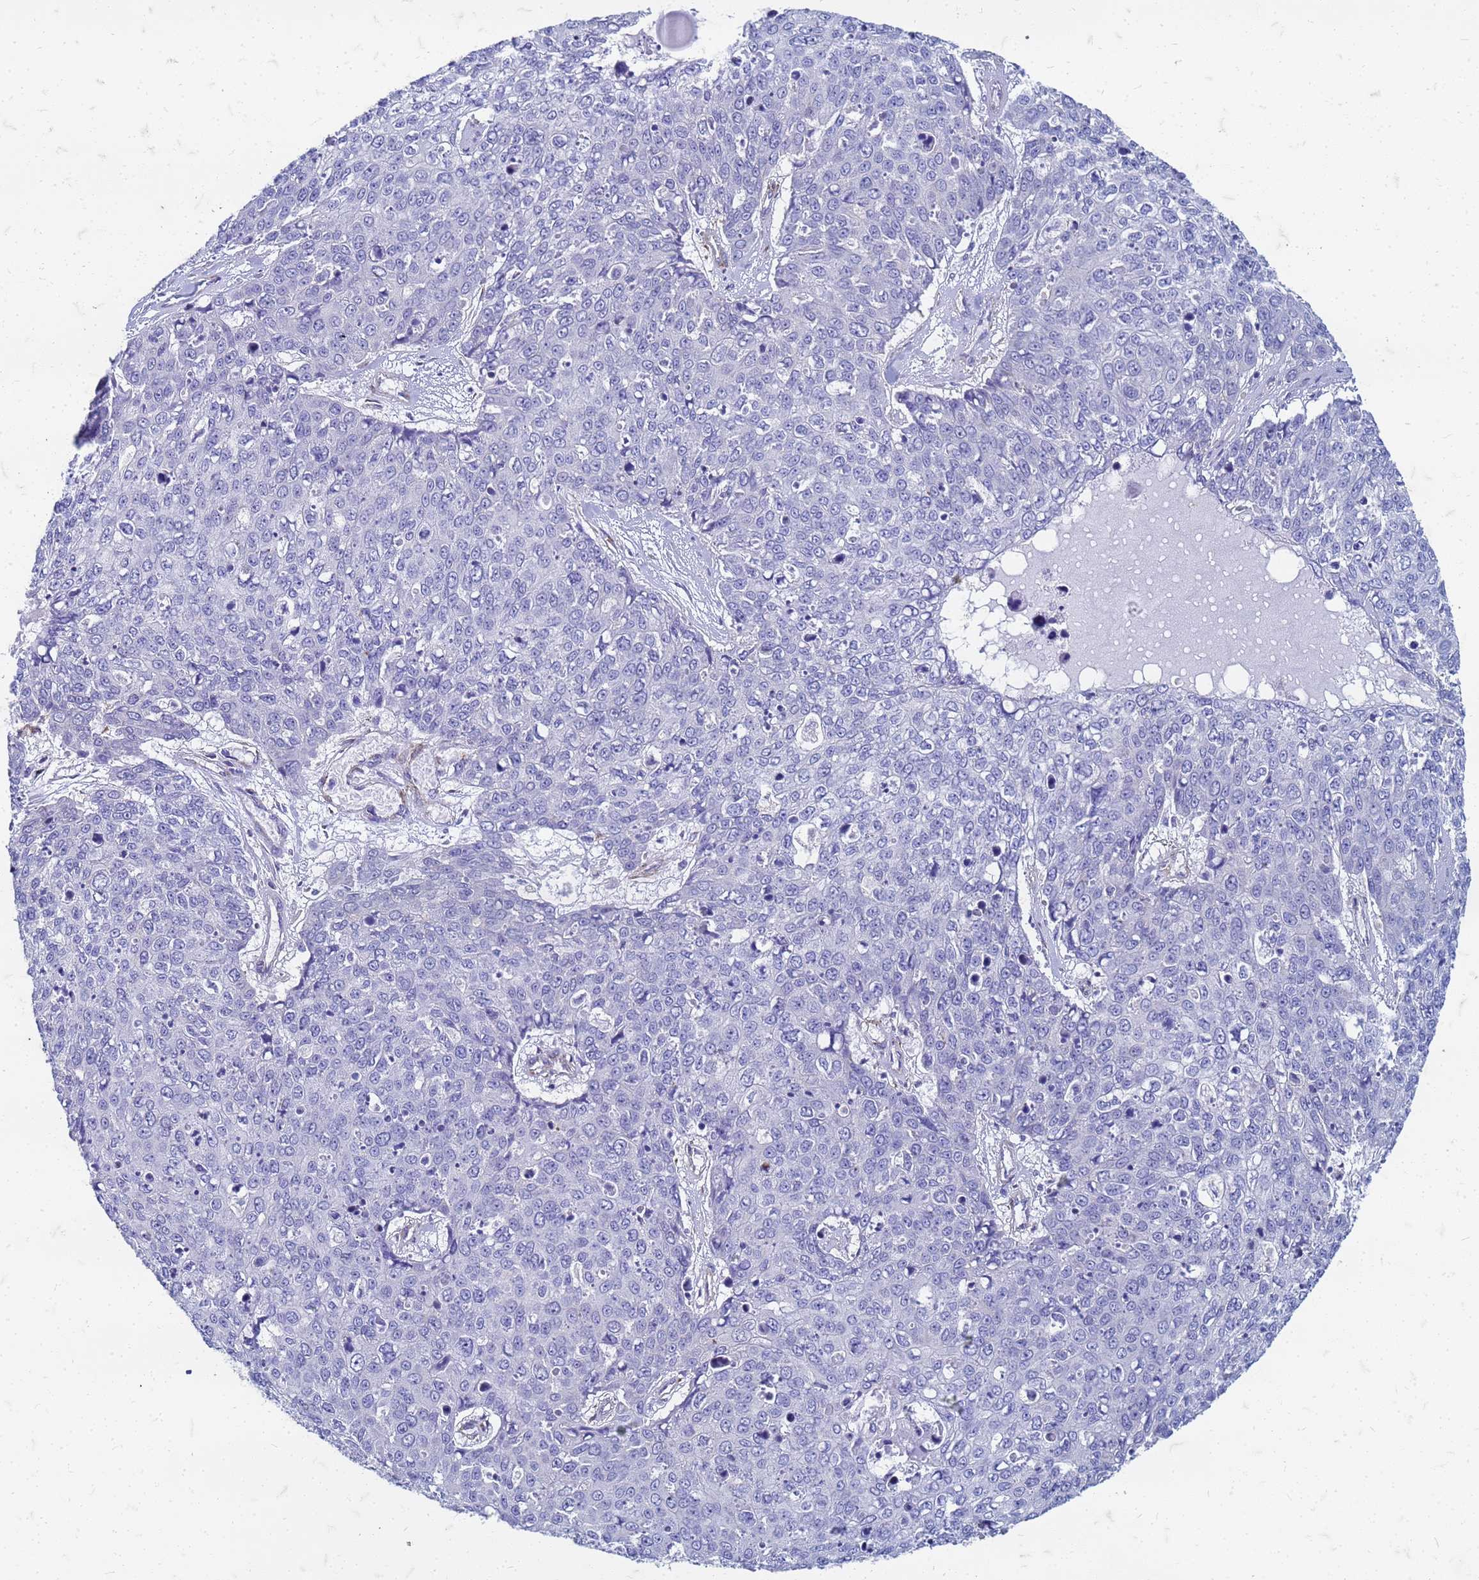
{"staining": {"intensity": "negative", "quantity": "none", "location": "none"}, "tissue": "skin cancer", "cell_type": "Tumor cells", "image_type": "cancer", "snomed": [{"axis": "morphology", "description": "Squamous cell carcinoma, NOS"}, {"axis": "topography", "description": "Skin"}], "caption": "Immunohistochemical staining of human skin cancer (squamous cell carcinoma) displays no significant staining in tumor cells.", "gene": "TRIM64B", "patient": {"sex": "male", "age": 71}}